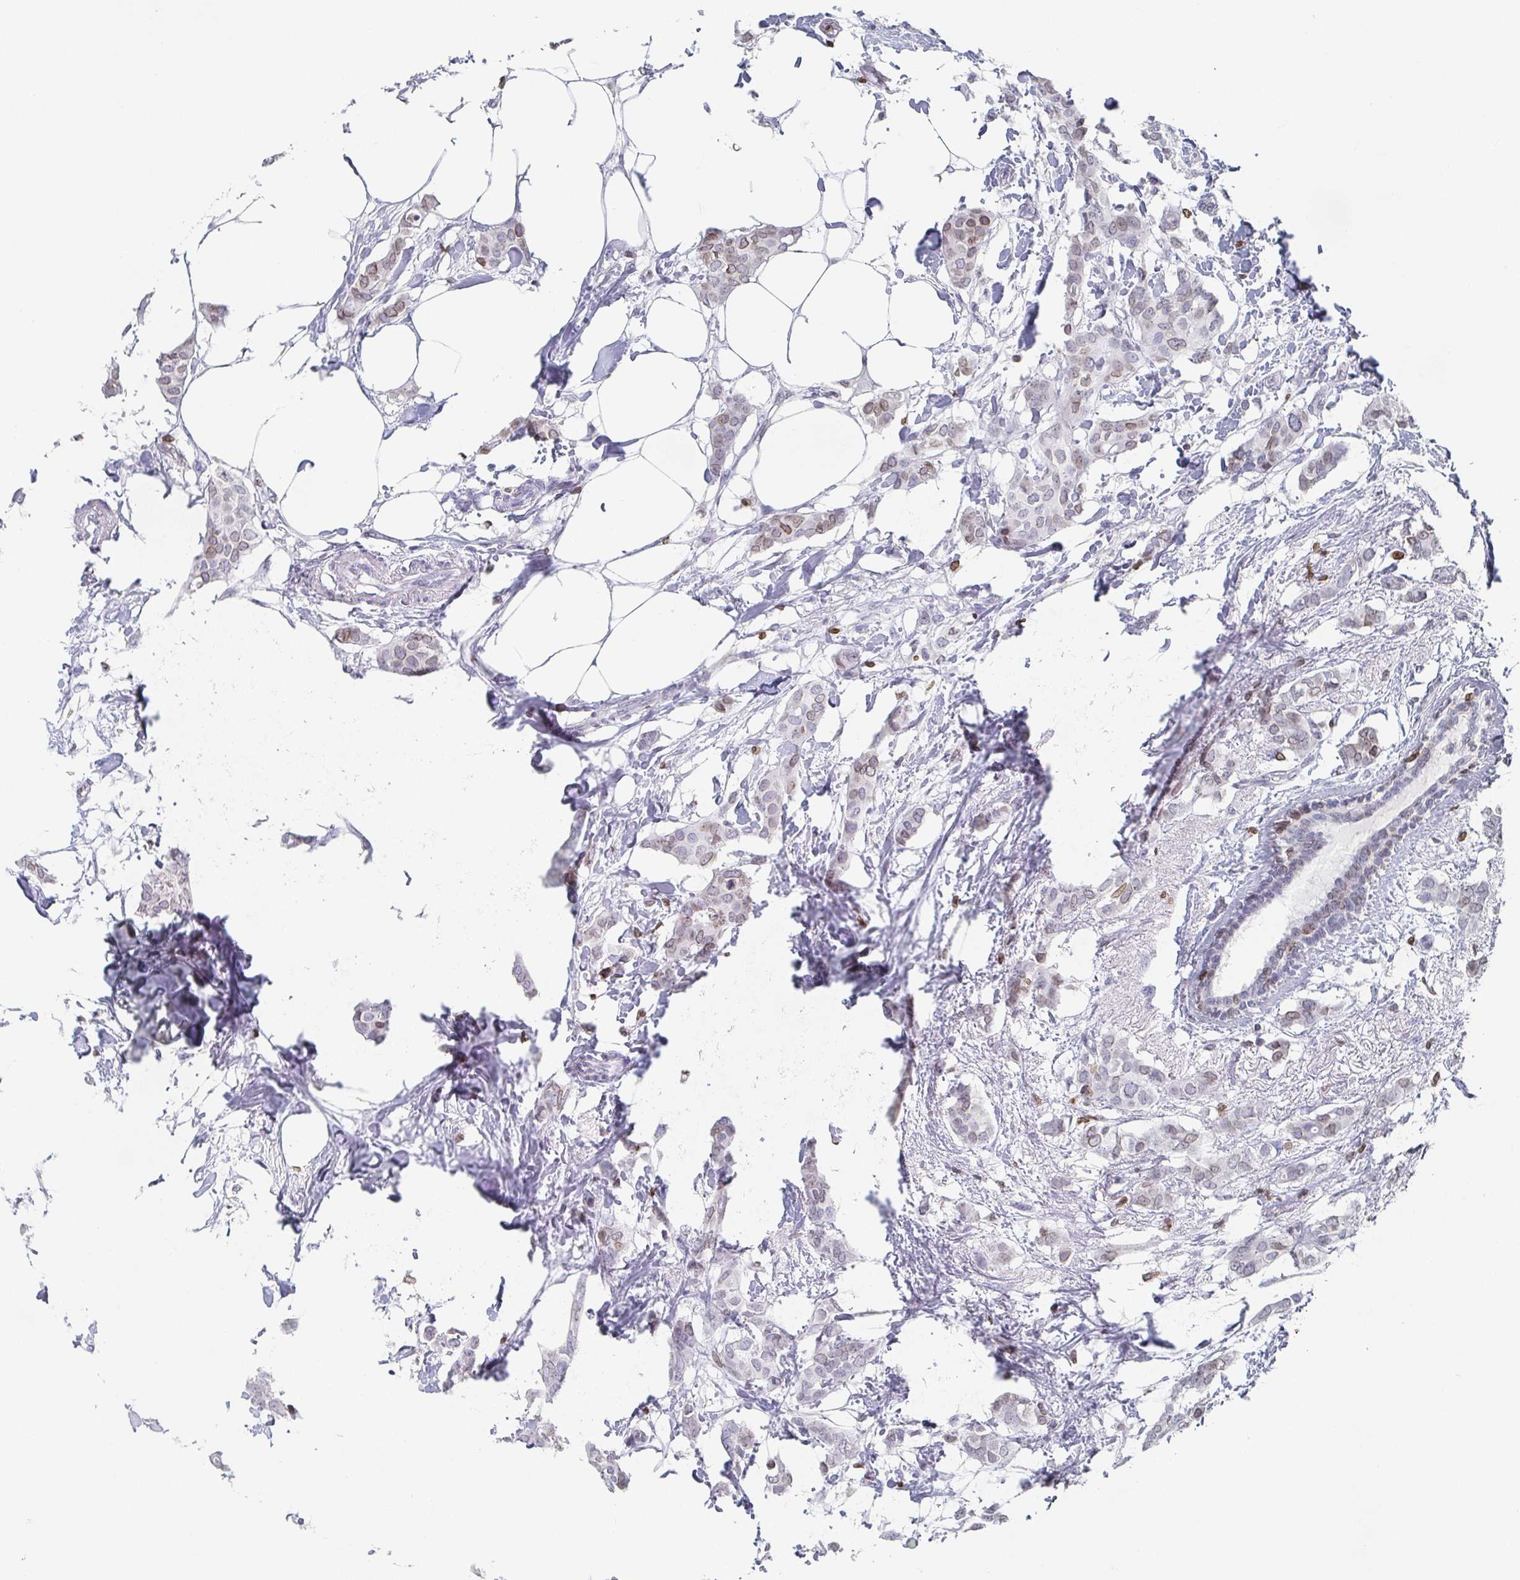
{"staining": {"intensity": "weak", "quantity": "<25%", "location": "cytoplasmic/membranous,nuclear"}, "tissue": "breast cancer", "cell_type": "Tumor cells", "image_type": "cancer", "snomed": [{"axis": "morphology", "description": "Duct carcinoma"}, {"axis": "topography", "description": "Breast"}], "caption": "This is a micrograph of IHC staining of breast cancer (infiltrating ductal carcinoma), which shows no expression in tumor cells.", "gene": "BTBD7", "patient": {"sex": "female", "age": 62}}